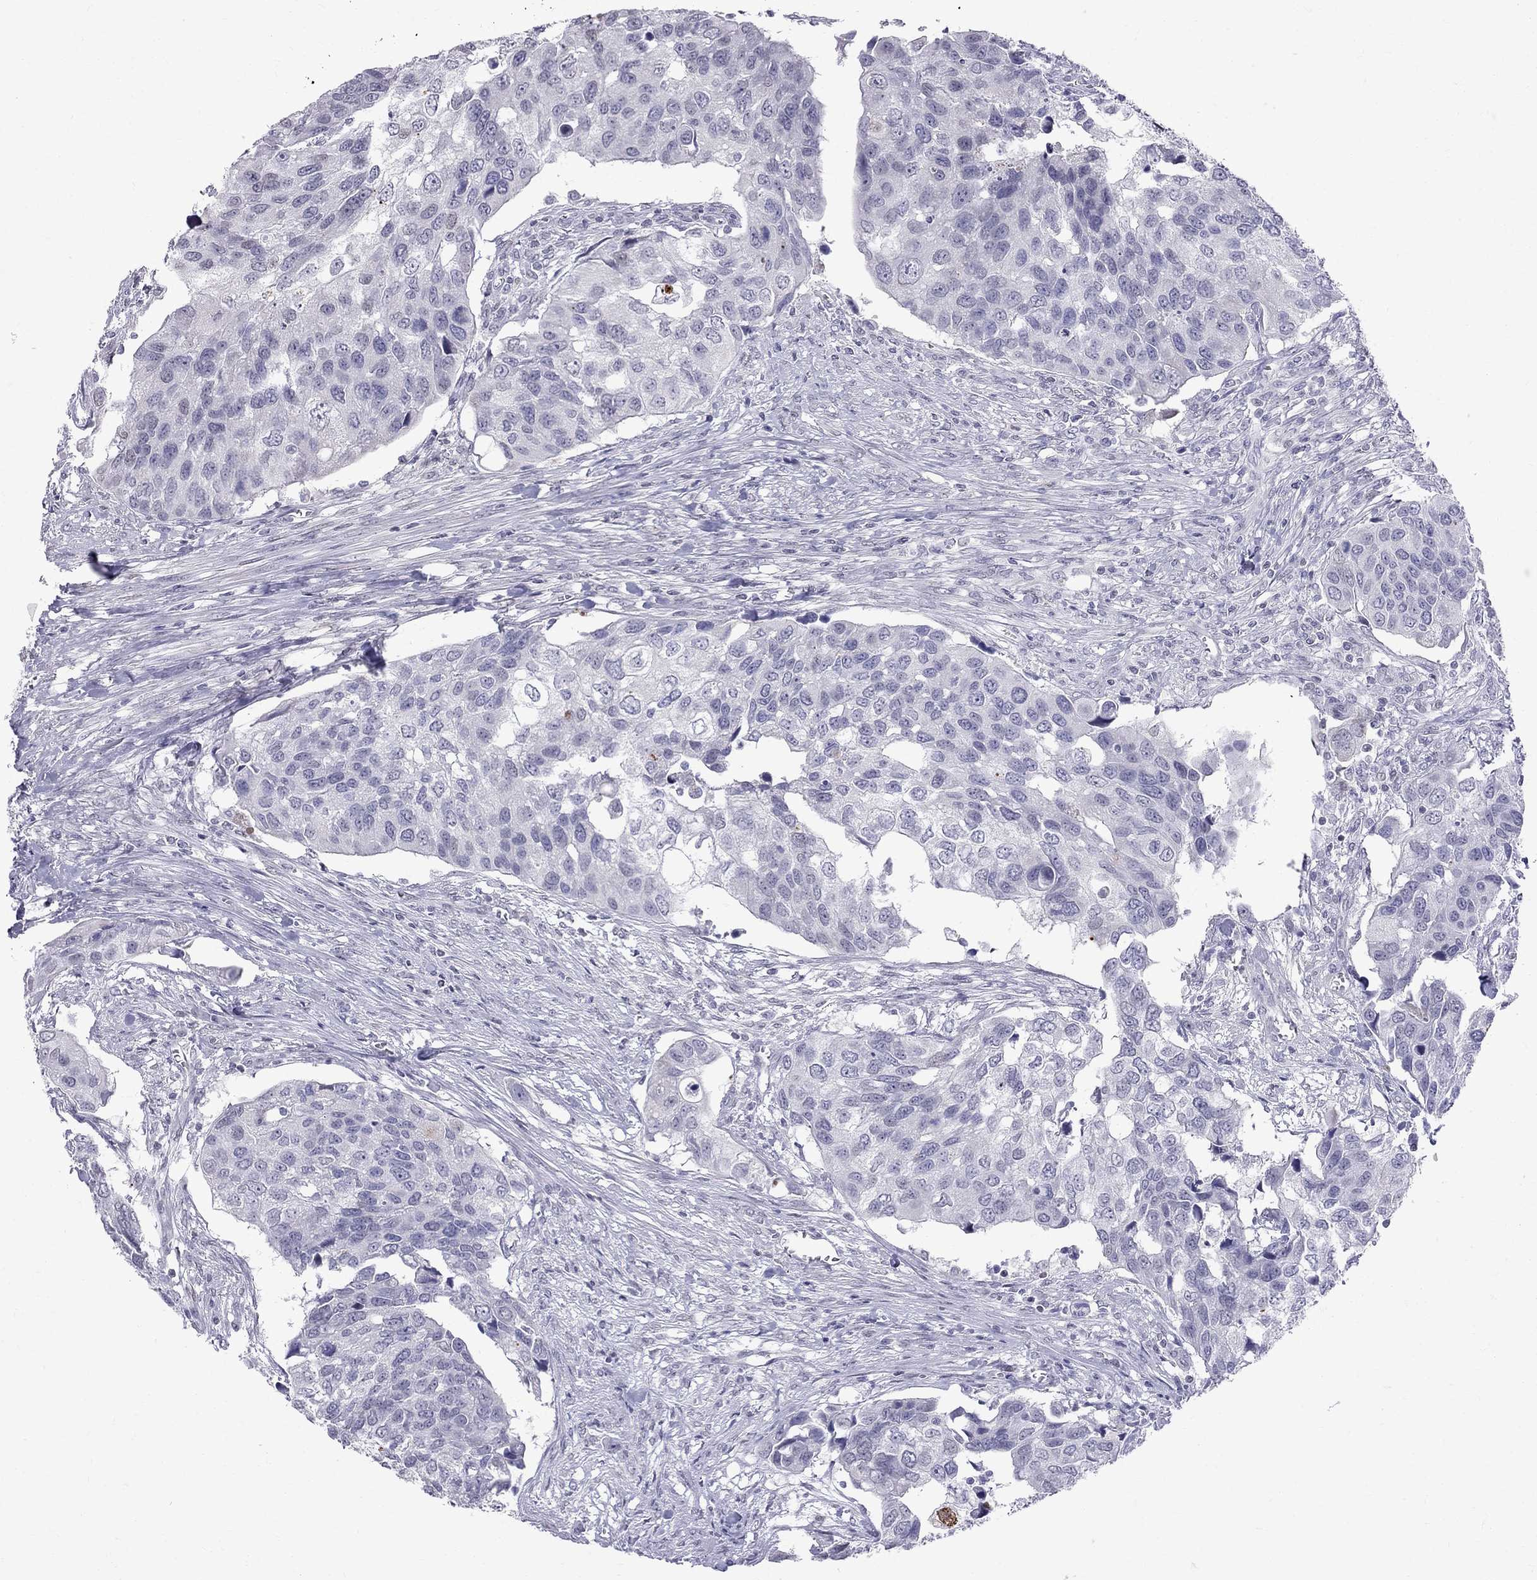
{"staining": {"intensity": "moderate", "quantity": "<25%", "location": "cytoplasmic/membranous"}, "tissue": "urothelial cancer", "cell_type": "Tumor cells", "image_type": "cancer", "snomed": [{"axis": "morphology", "description": "Urothelial carcinoma, High grade"}, {"axis": "topography", "description": "Urinary bladder"}], "caption": "Immunohistochemistry staining of urothelial cancer, which displays low levels of moderate cytoplasmic/membranous positivity in approximately <25% of tumor cells indicating moderate cytoplasmic/membranous protein staining. The staining was performed using DAB (brown) for protein detection and nuclei were counterstained in hematoxylin (blue).", "gene": "MUC15", "patient": {"sex": "male", "age": 60}}